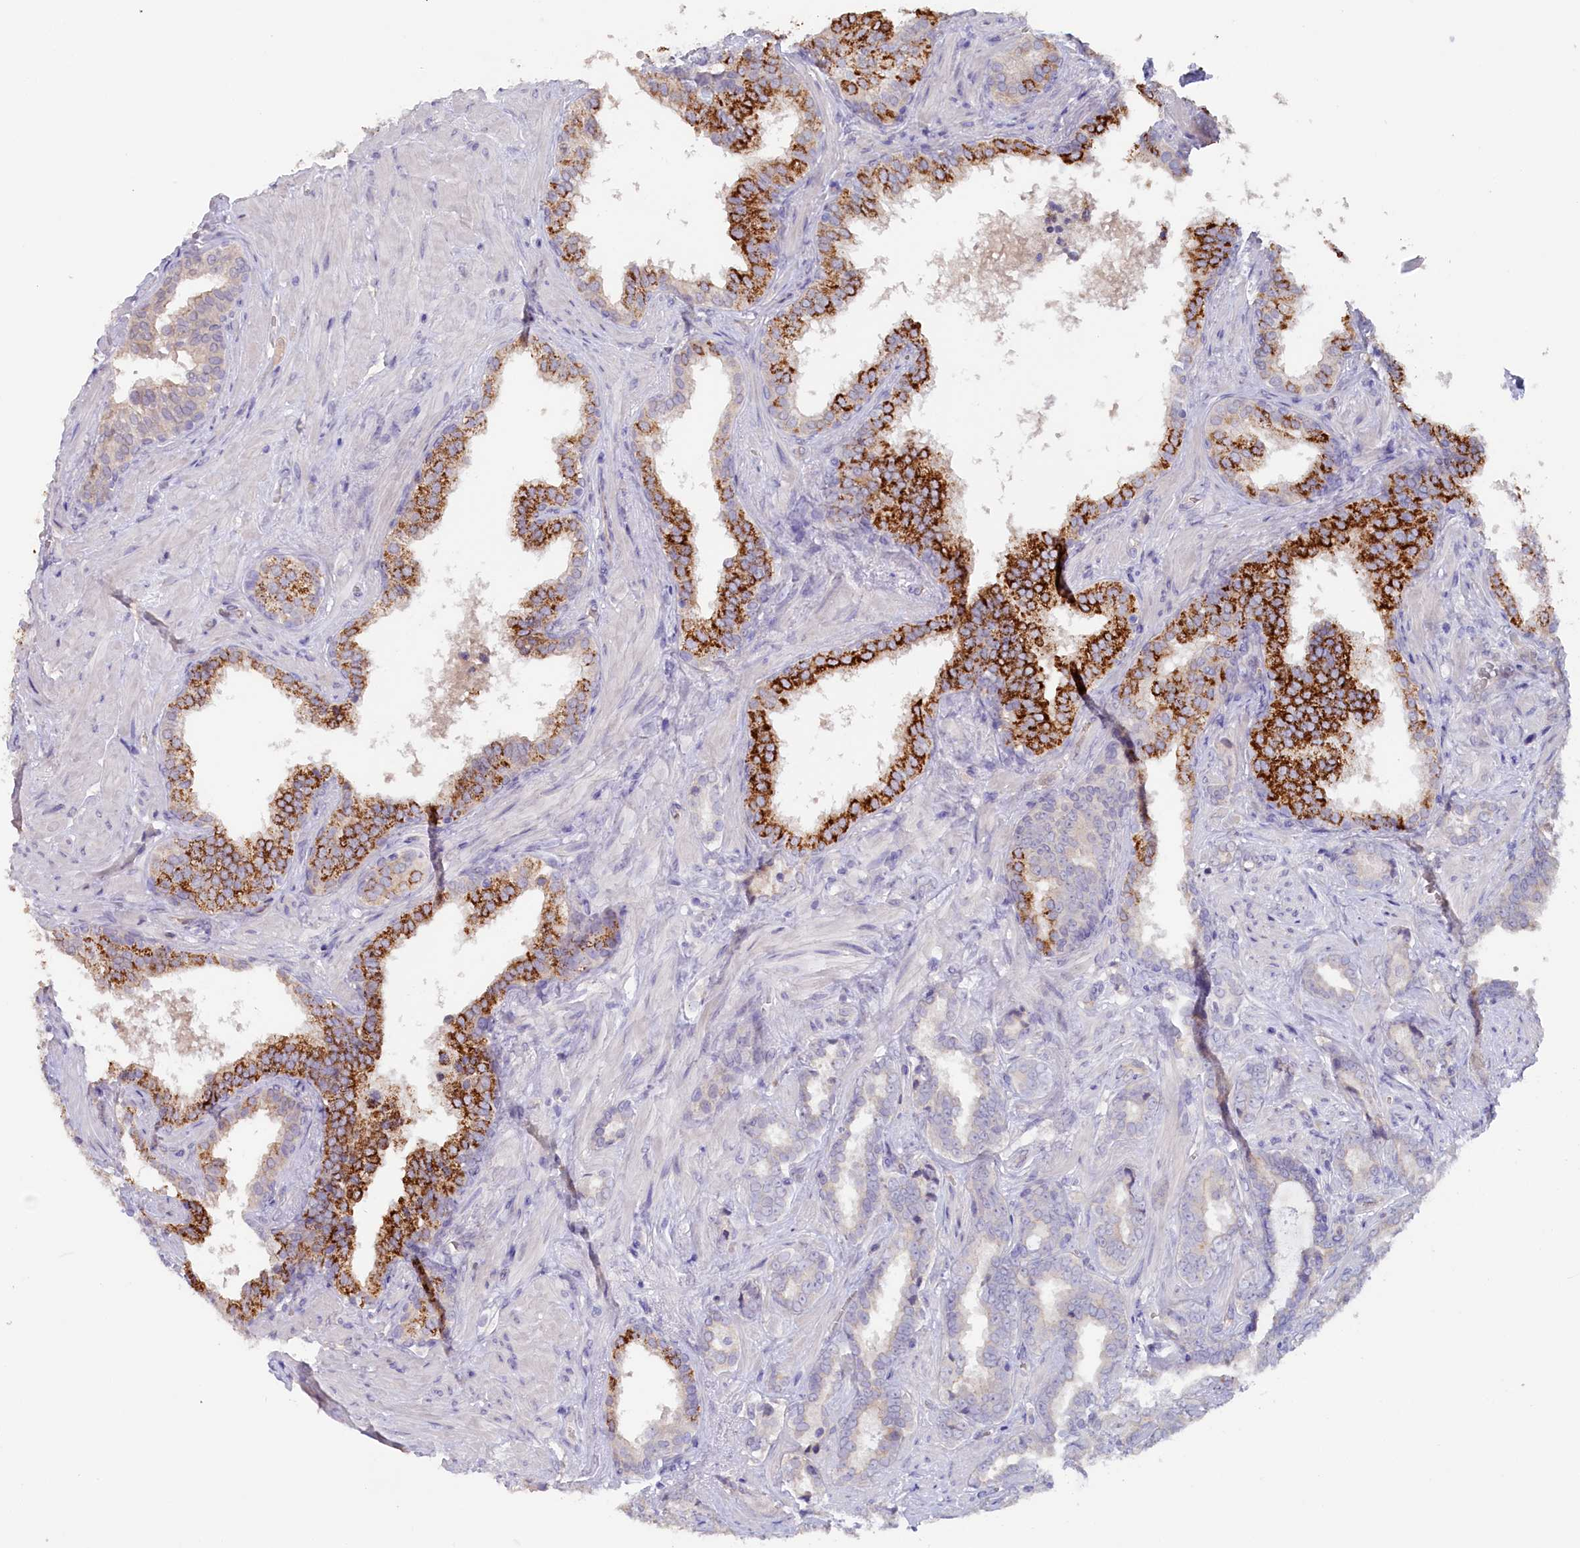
{"staining": {"intensity": "negative", "quantity": "none", "location": "none"}, "tissue": "prostate cancer", "cell_type": "Tumor cells", "image_type": "cancer", "snomed": [{"axis": "morphology", "description": "Adenocarcinoma, High grade"}, {"axis": "topography", "description": "Prostate and seminal vesicle, NOS"}], "caption": "IHC micrograph of neoplastic tissue: human prostate cancer stained with DAB (3,3'-diaminobenzidine) exhibits no significant protein positivity in tumor cells.", "gene": "ZSWIM4", "patient": {"sex": "male", "age": 67}}